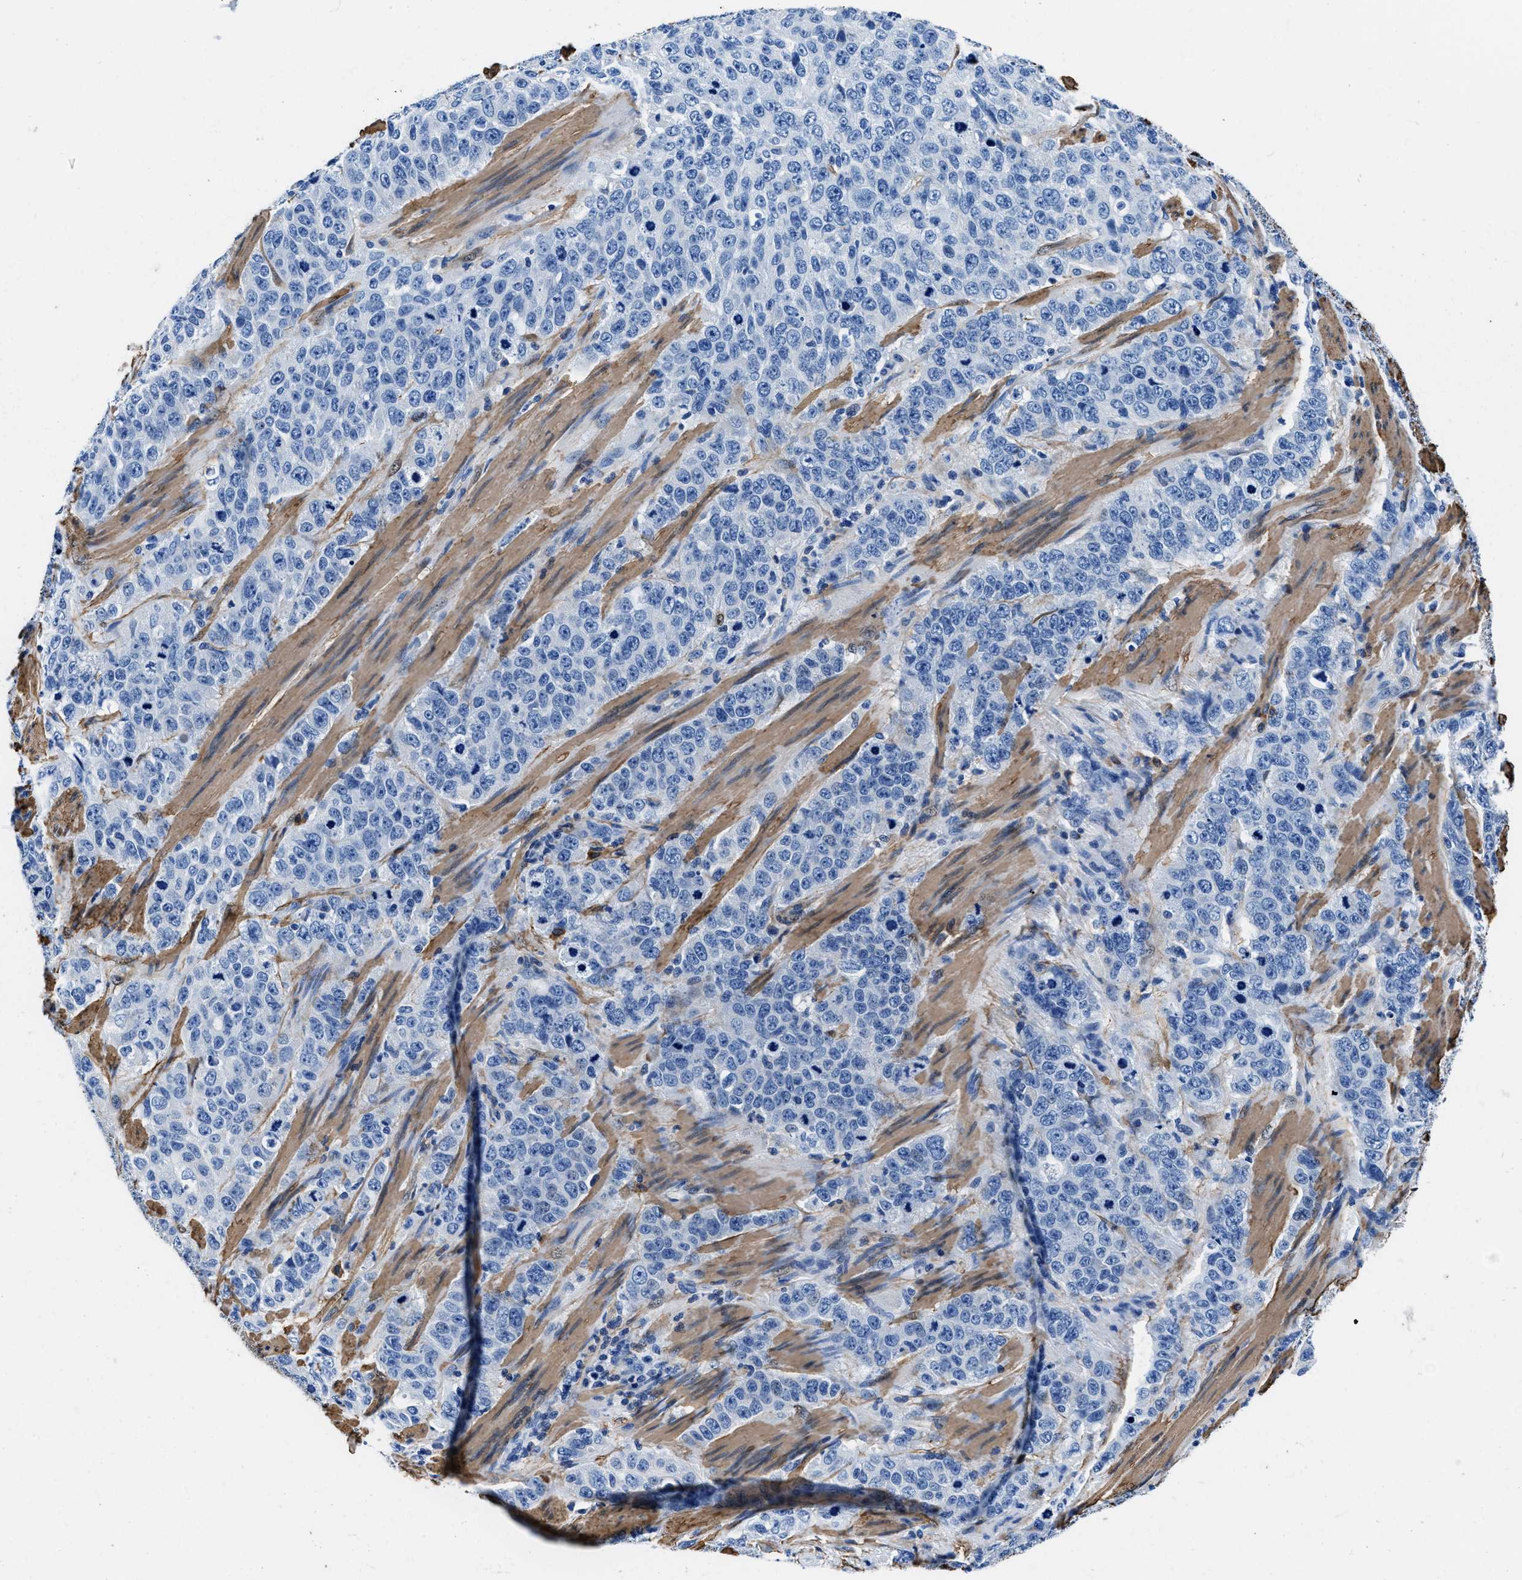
{"staining": {"intensity": "negative", "quantity": "none", "location": "none"}, "tissue": "stomach cancer", "cell_type": "Tumor cells", "image_type": "cancer", "snomed": [{"axis": "morphology", "description": "Adenocarcinoma, NOS"}, {"axis": "topography", "description": "Stomach"}], "caption": "High power microscopy photomicrograph of an immunohistochemistry photomicrograph of stomach adenocarcinoma, revealing no significant expression in tumor cells.", "gene": "TEX261", "patient": {"sex": "male", "age": 48}}